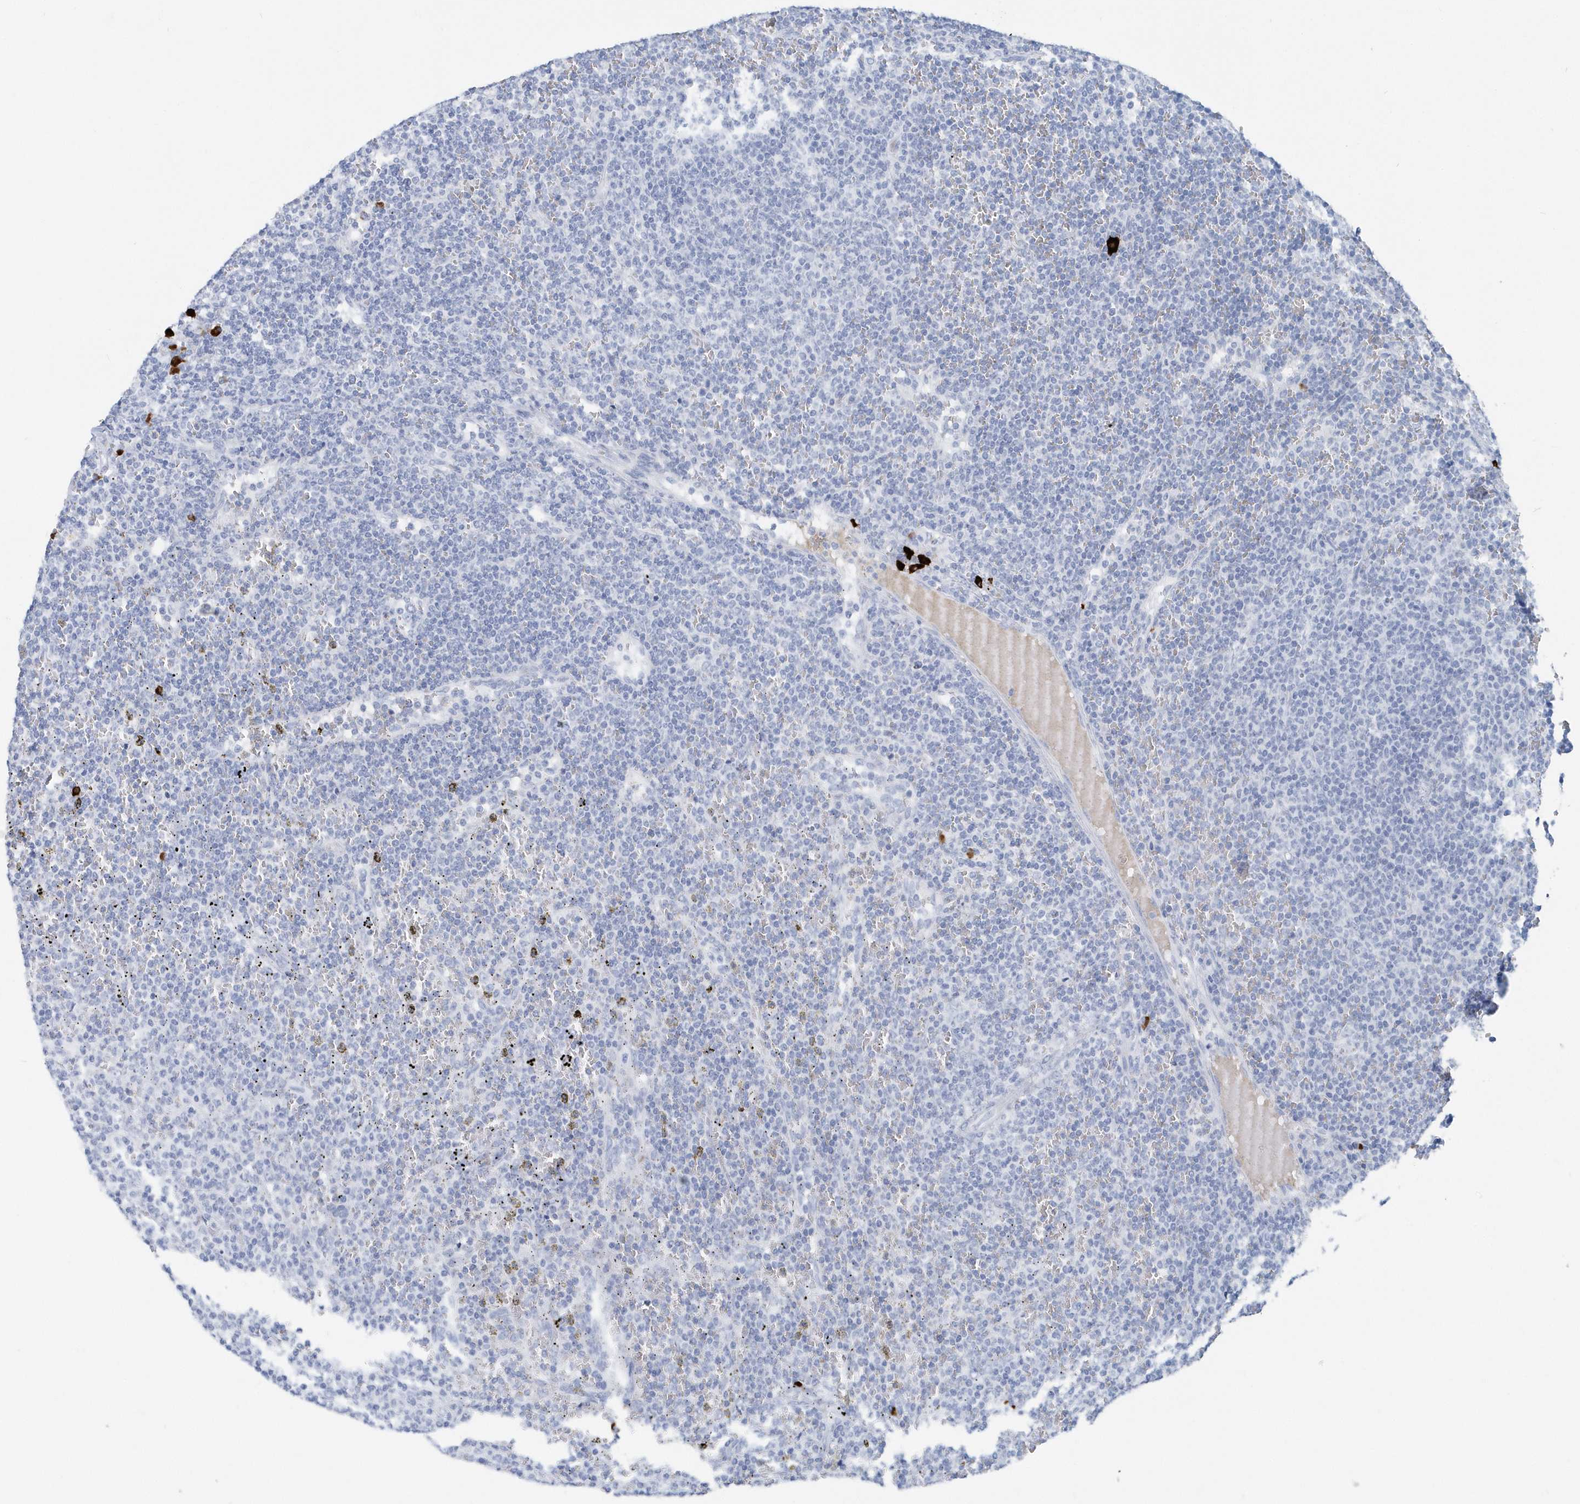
{"staining": {"intensity": "negative", "quantity": "none", "location": "none"}, "tissue": "lymphoma", "cell_type": "Tumor cells", "image_type": "cancer", "snomed": [{"axis": "morphology", "description": "Malignant lymphoma, non-Hodgkin's type, Low grade"}, {"axis": "topography", "description": "Spleen"}], "caption": "There is no significant positivity in tumor cells of malignant lymphoma, non-Hodgkin's type (low-grade).", "gene": "JCHAIN", "patient": {"sex": "female", "age": 50}}